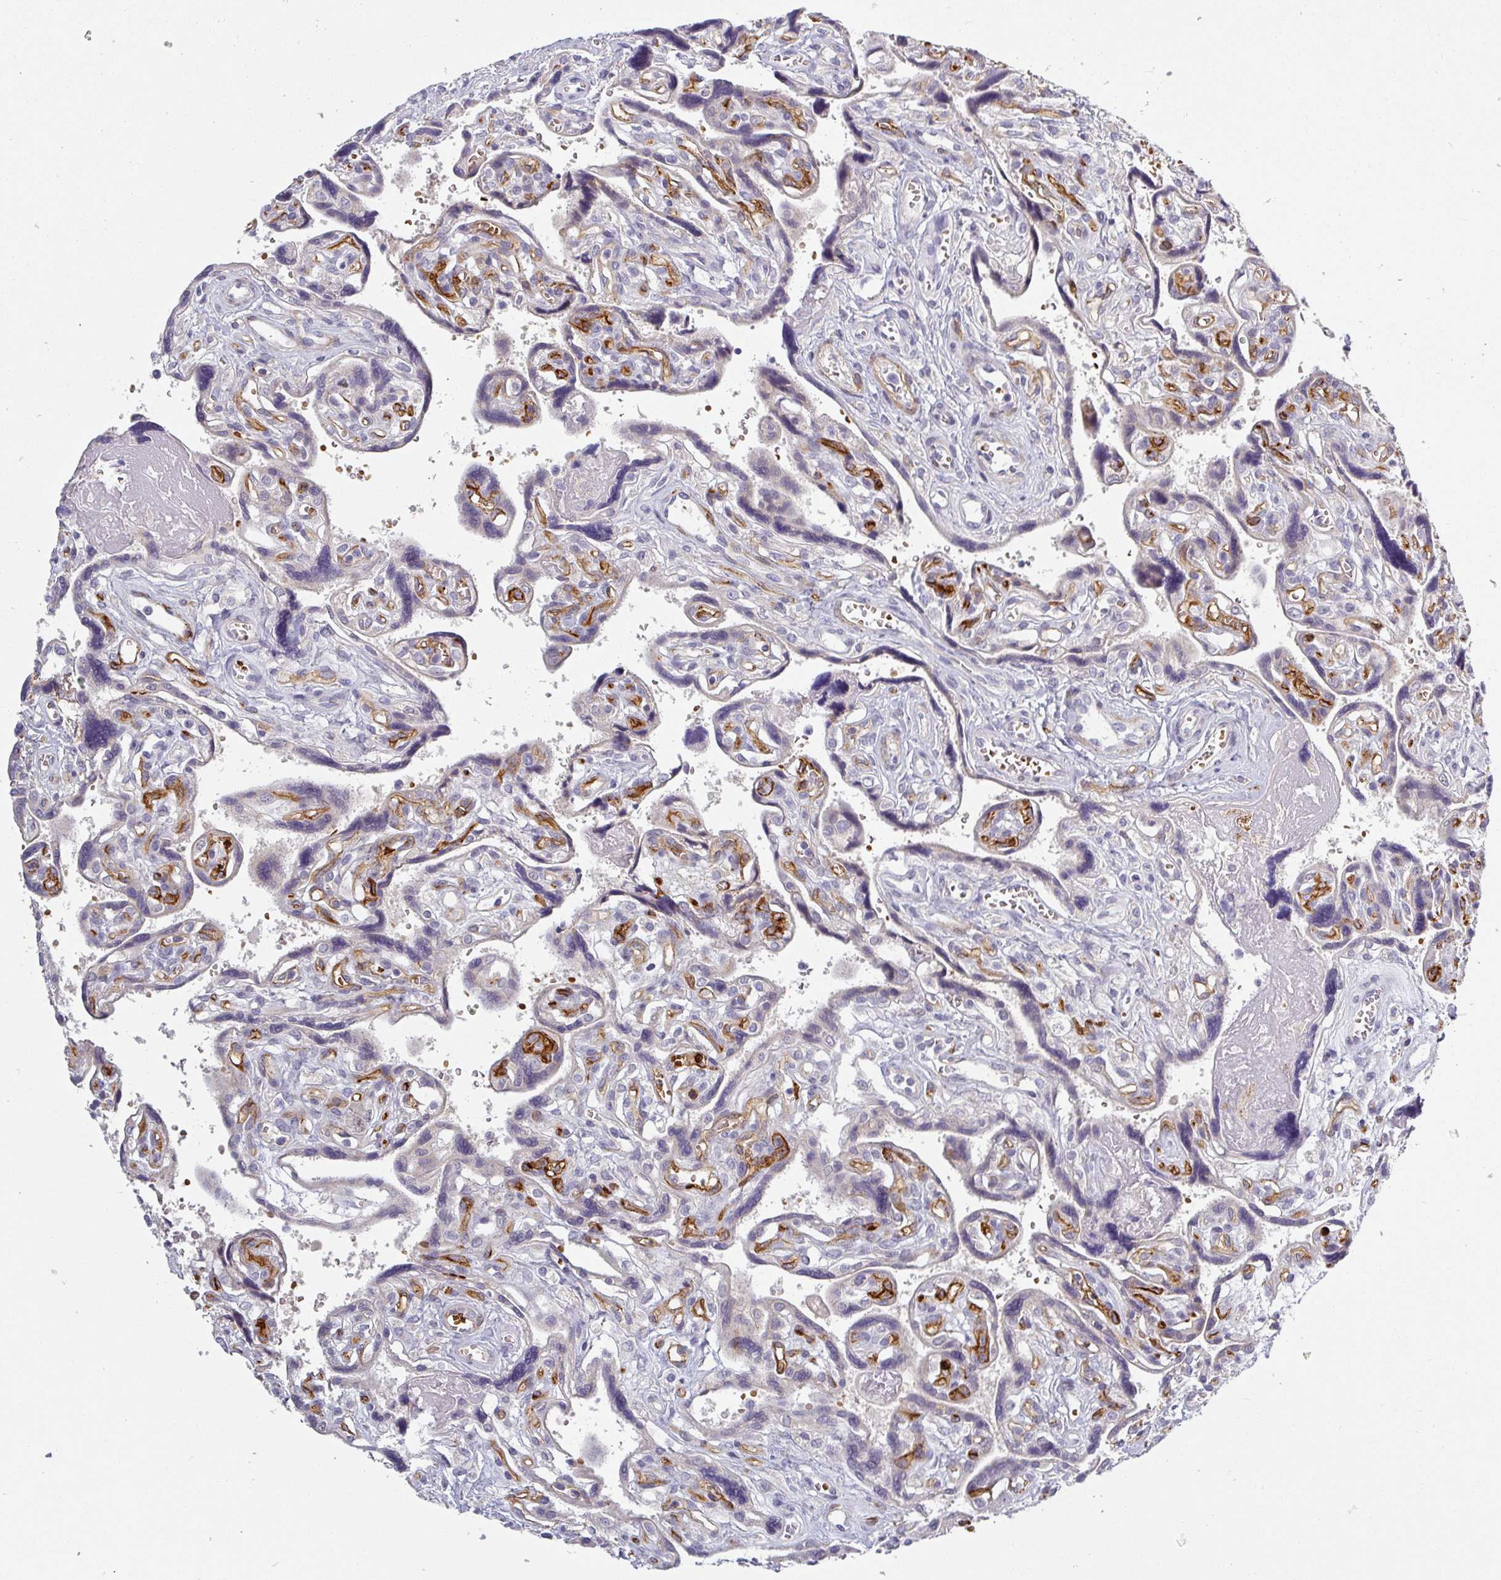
{"staining": {"intensity": "negative", "quantity": "none", "location": "none"}, "tissue": "placenta", "cell_type": "Trophoblastic cells", "image_type": "normal", "snomed": [{"axis": "morphology", "description": "Normal tissue, NOS"}, {"axis": "topography", "description": "Placenta"}], "caption": "Immunohistochemistry micrograph of benign placenta: human placenta stained with DAB demonstrates no significant protein positivity in trophoblastic cells.", "gene": "PRODH2", "patient": {"sex": "female", "age": 39}}